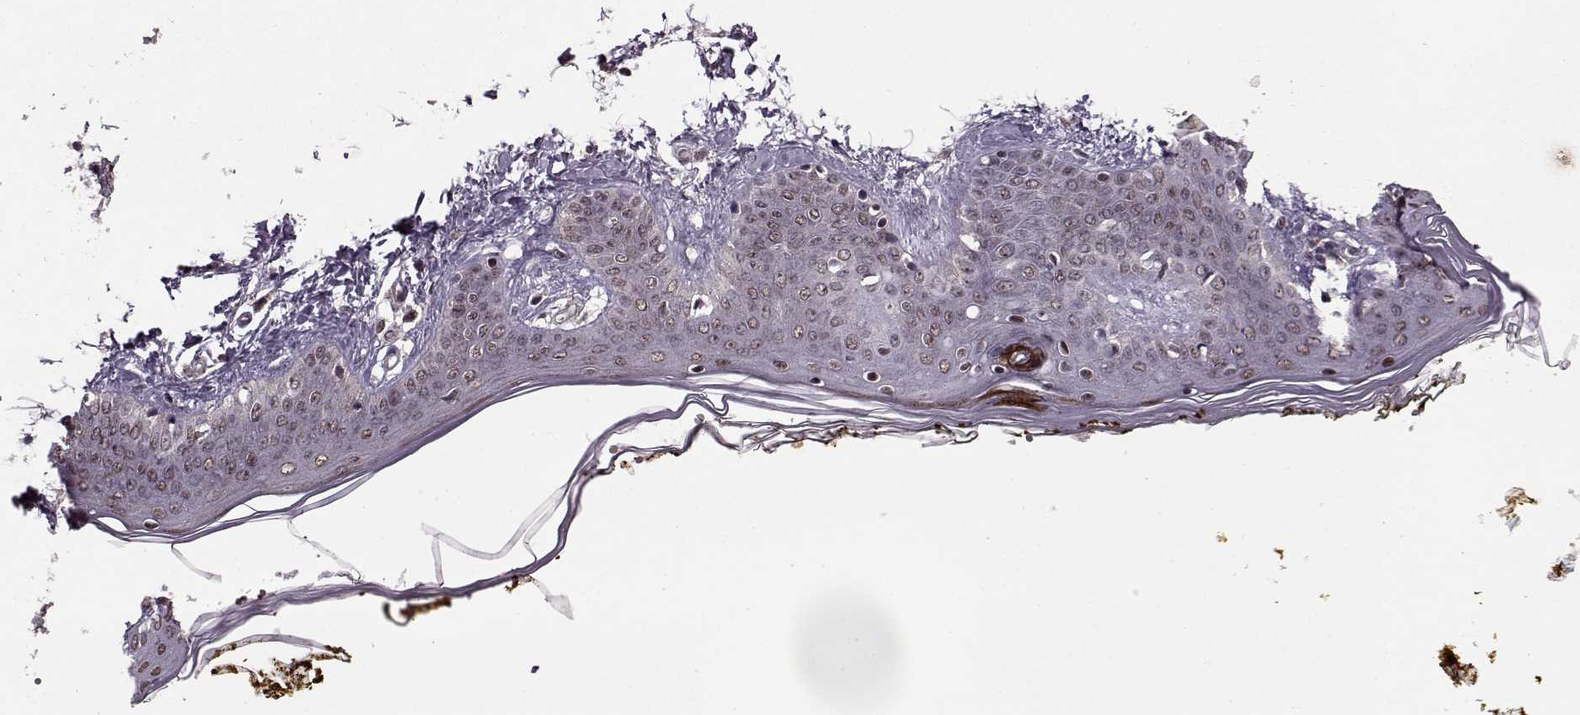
{"staining": {"intensity": "negative", "quantity": "none", "location": "none"}, "tissue": "skin", "cell_type": "Fibroblasts", "image_type": "normal", "snomed": [{"axis": "morphology", "description": "Normal tissue, NOS"}, {"axis": "topography", "description": "Skin"}], "caption": "An image of skin stained for a protein reveals no brown staining in fibroblasts.", "gene": "PSMA7", "patient": {"sex": "female", "age": 34}}